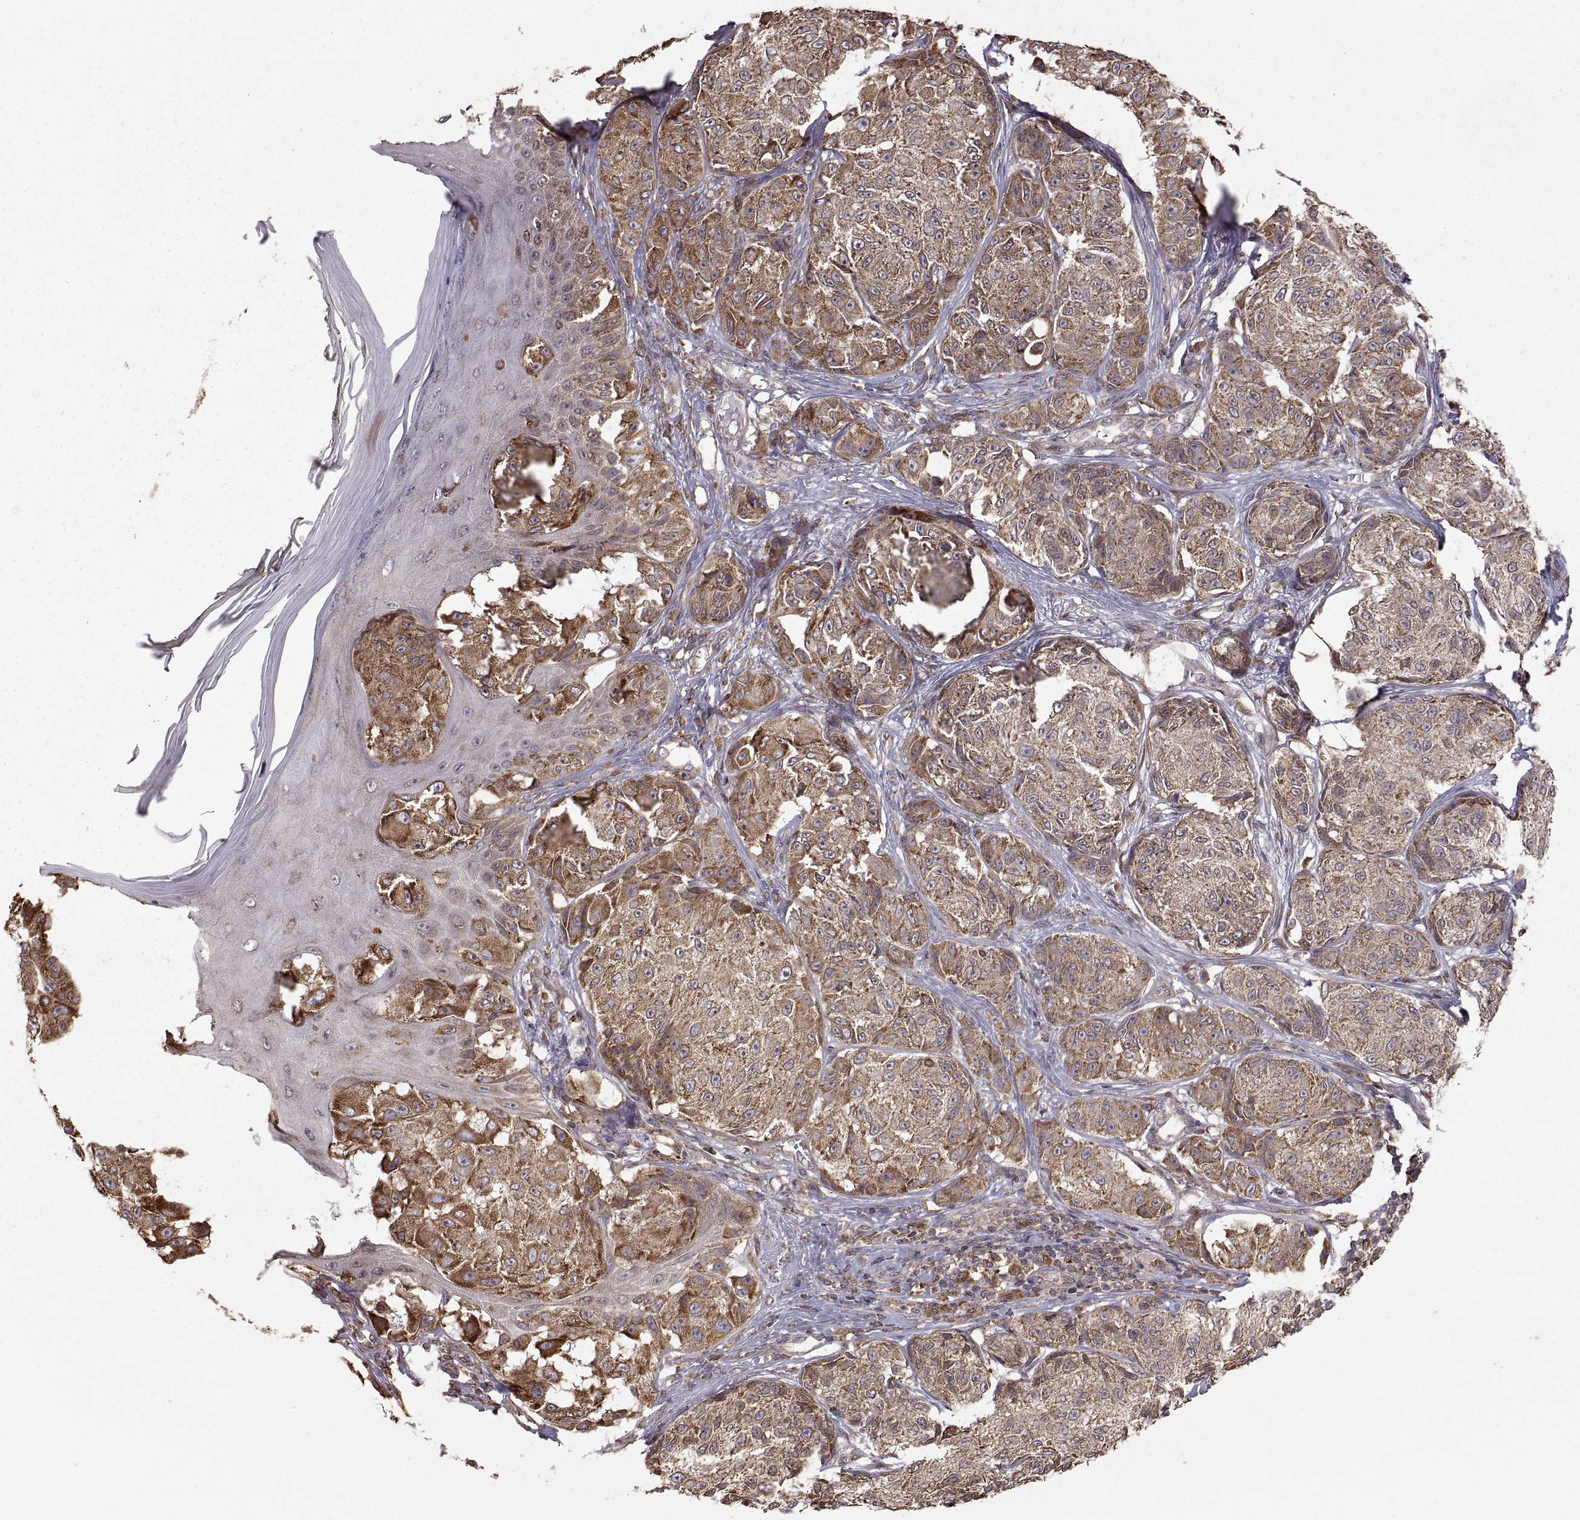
{"staining": {"intensity": "strong", "quantity": "<25%", "location": "cytoplasmic/membranous"}, "tissue": "melanoma", "cell_type": "Tumor cells", "image_type": "cancer", "snomed": [{"axis": "morphology", "description": "Malignant melanoma, NOS"}, {"axis": "topography", "description": "Skin"}], "caption": "Immunohistochemical staining of melanoma reveals medium levels of strong cytoplasmic/membranous positivity in about <25% of tumor cells.", "gene": "PDIA3", "patient": {"sex": "male", "age": 61}}